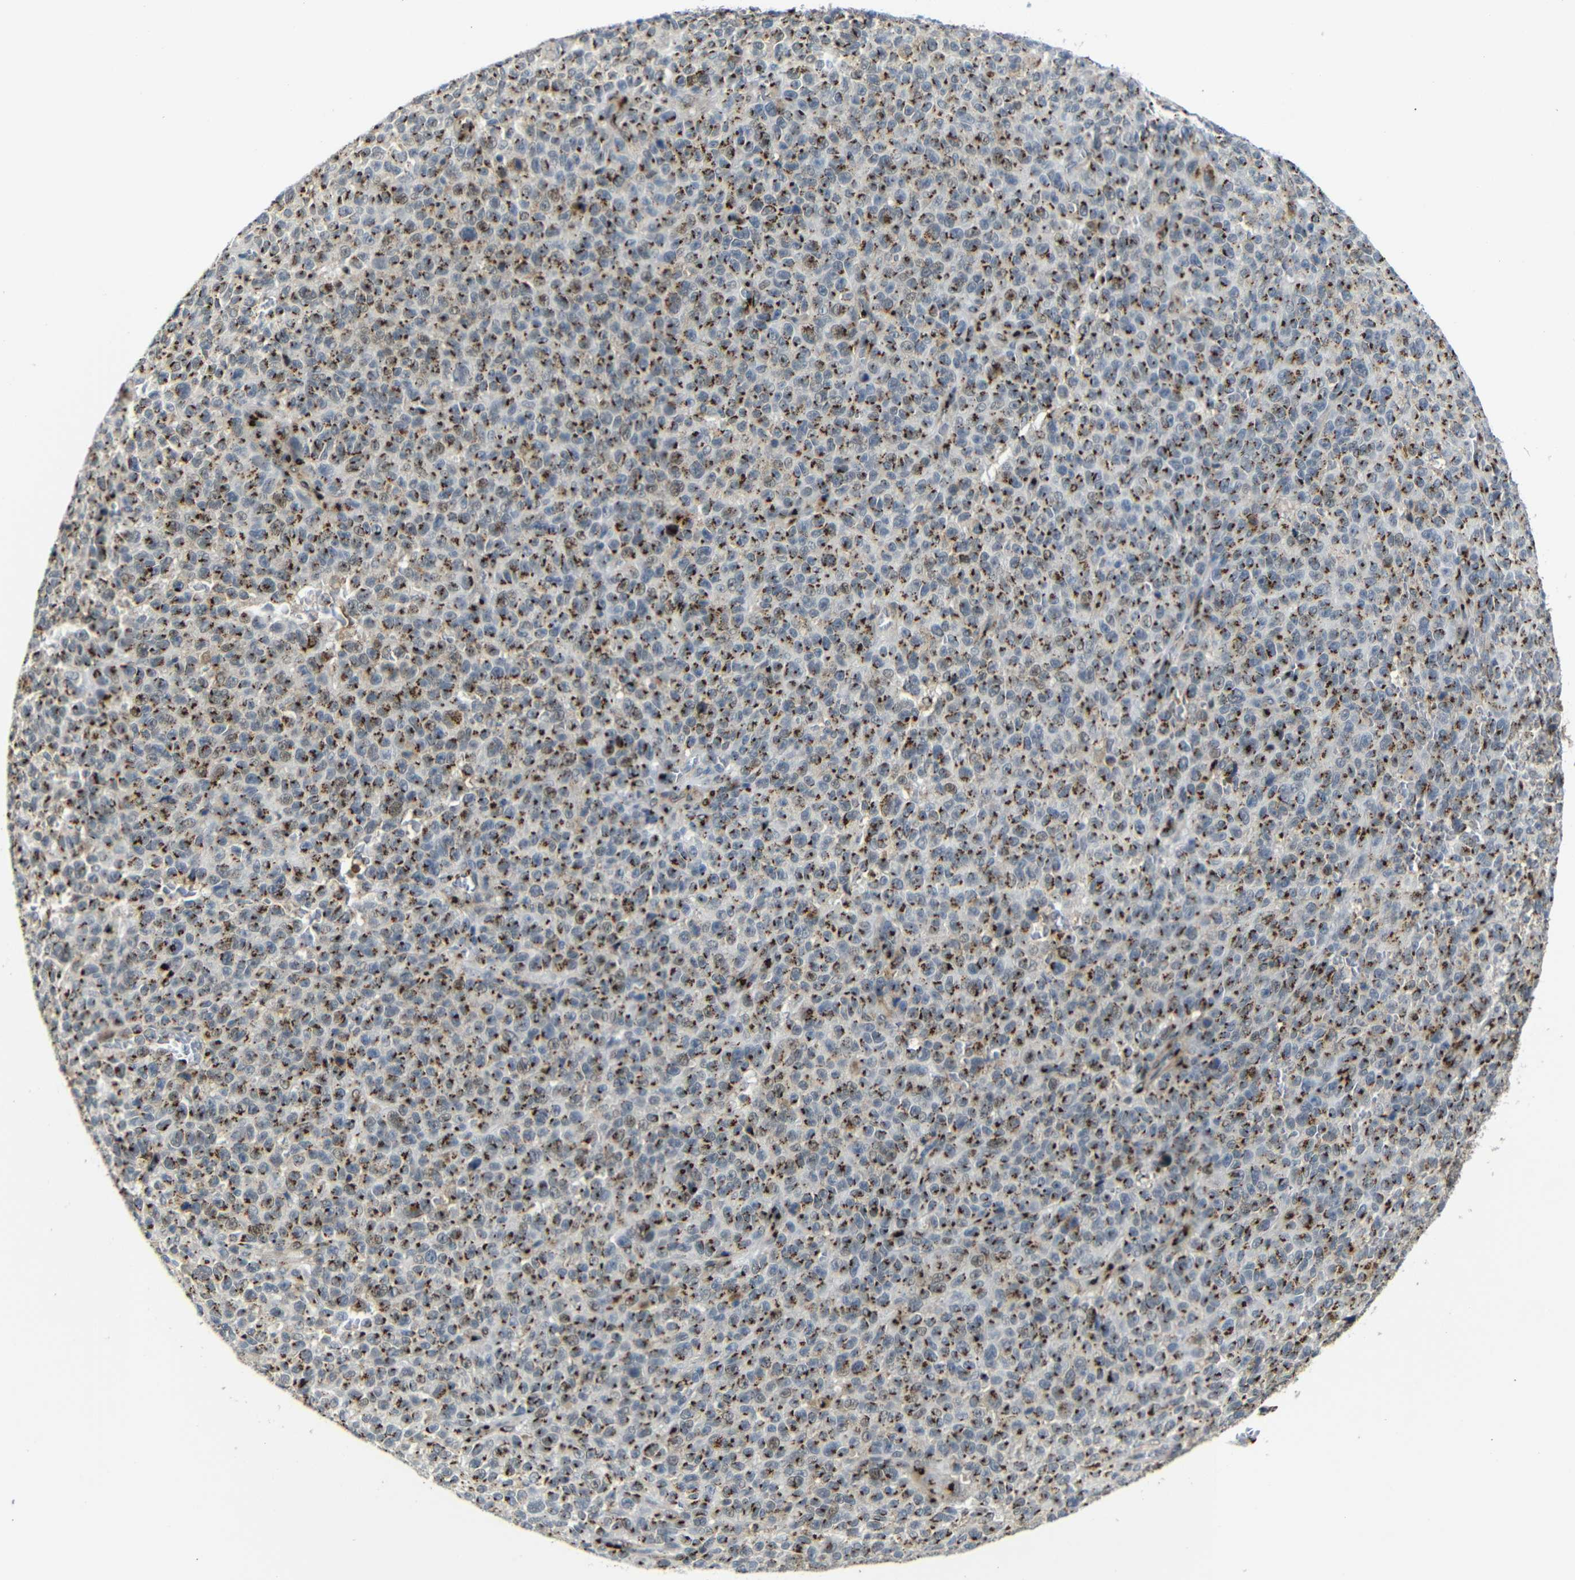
{"staining": {"intensity": "strong", "quantity": ">75%", "location": "cytoplasmic/membranous"}, "tissue": "melanoma", "cell_type": "Tumor cells", "image_type": "cancer", "snomed": [{"axis": "morphology", "description": "Malignant melanoma, NOS"}, {"axis": "topography", "description": "Skin"}], "caption": "The image reveals immunohistochemical staining of malignant melanoma. There is strong cytoplasmic/membranous staining is present in about >75% of tumor cells. (Stains: DAB (3,3'-diaminobenzidine) in brown, nuclei in blue, Microscopy: brightfield microscopy at high magnification).", "gene": "TGOLN2", "patient": {"sex": "female", "age": 82}}